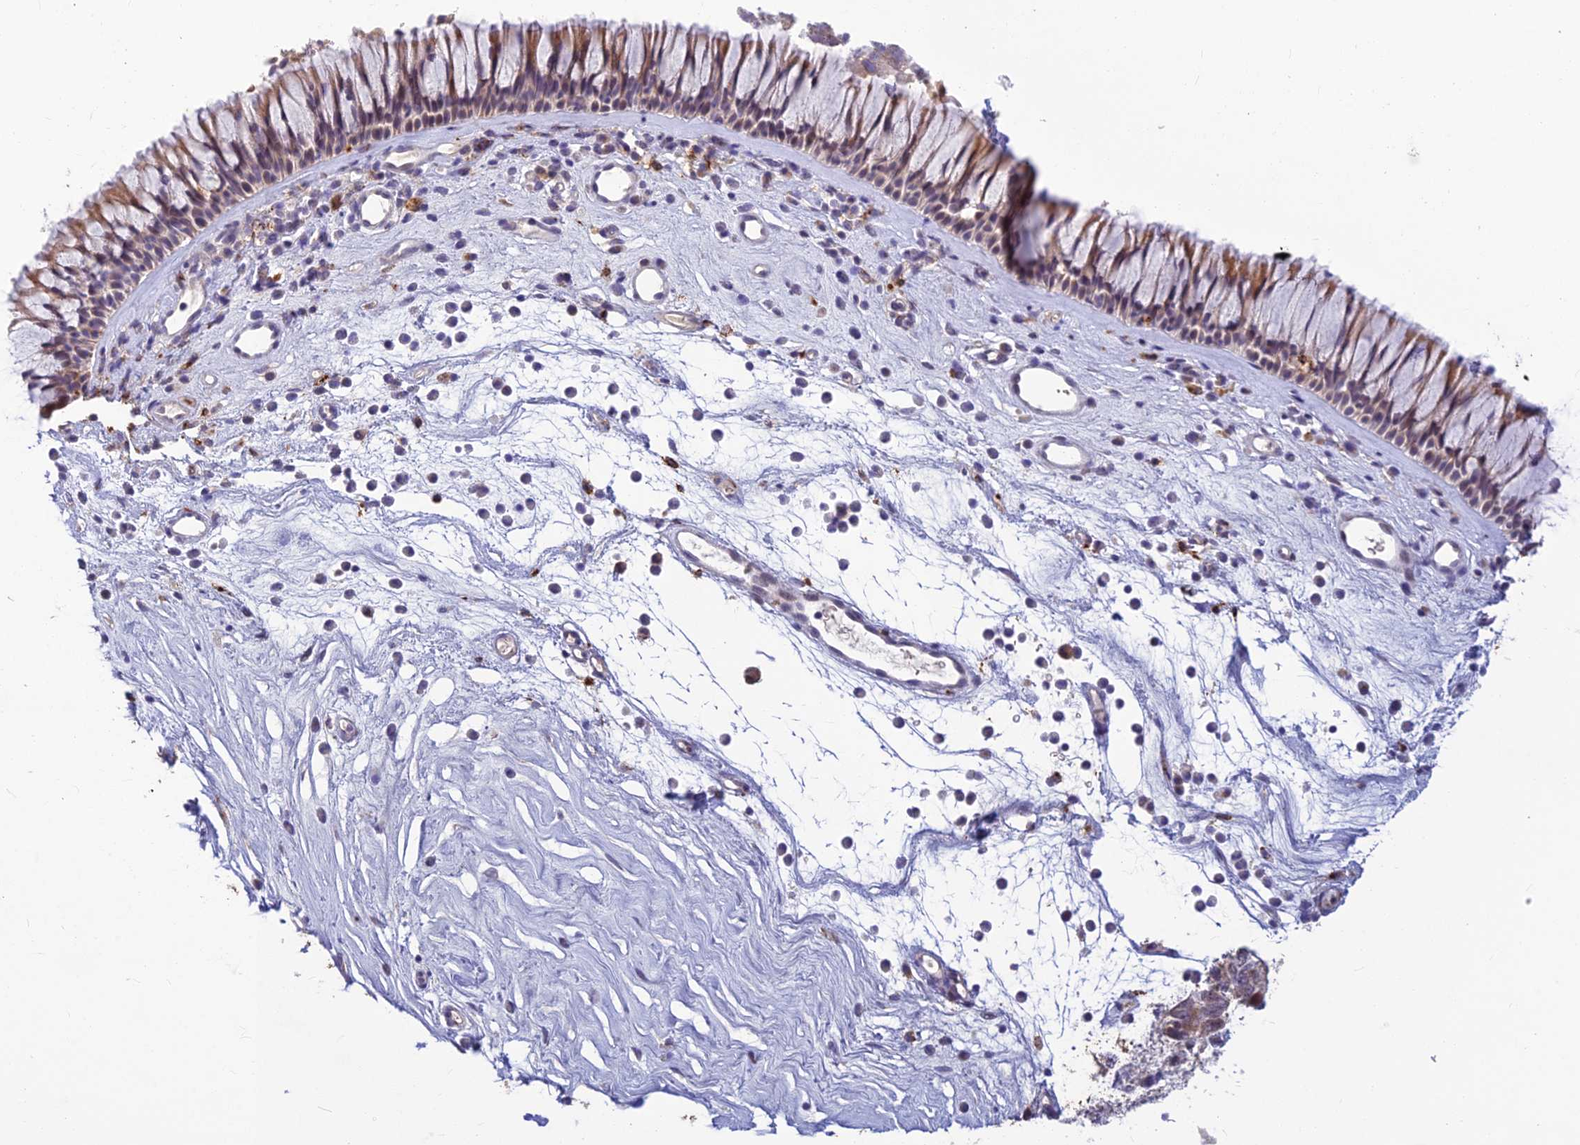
{"staining": {"intensity": "moderate", "quantity": ">75%", "location": "cytoplasmic/membranous"}, "tissue": "nasopharynx", "cell_type": "Respiratory epithelial cells", "image_type": "normal", "snomed": [{"axis": "morphology", "description": "Normal tissue, NOS"}, {"axis": "morphology", "description": "Inflammation, NOS"}, {"axis": "morphology", "description": "Malignant melanoma, Metastatic site"}, {"axis": "topography", "description": "Nasopharynx"}], "caption": "IHC image of unremarkable nasopharynx: human nasopharynx stained using IHC demonstrates medium levels of moderate protein expression localized specifically in the cytoplasmic/membranous of respiratory epithelial cells, appearing as a cytoplasmic/membranous brown color.", "gene": "ASPDH", "patient": {"sex": "male", "age": 70}}